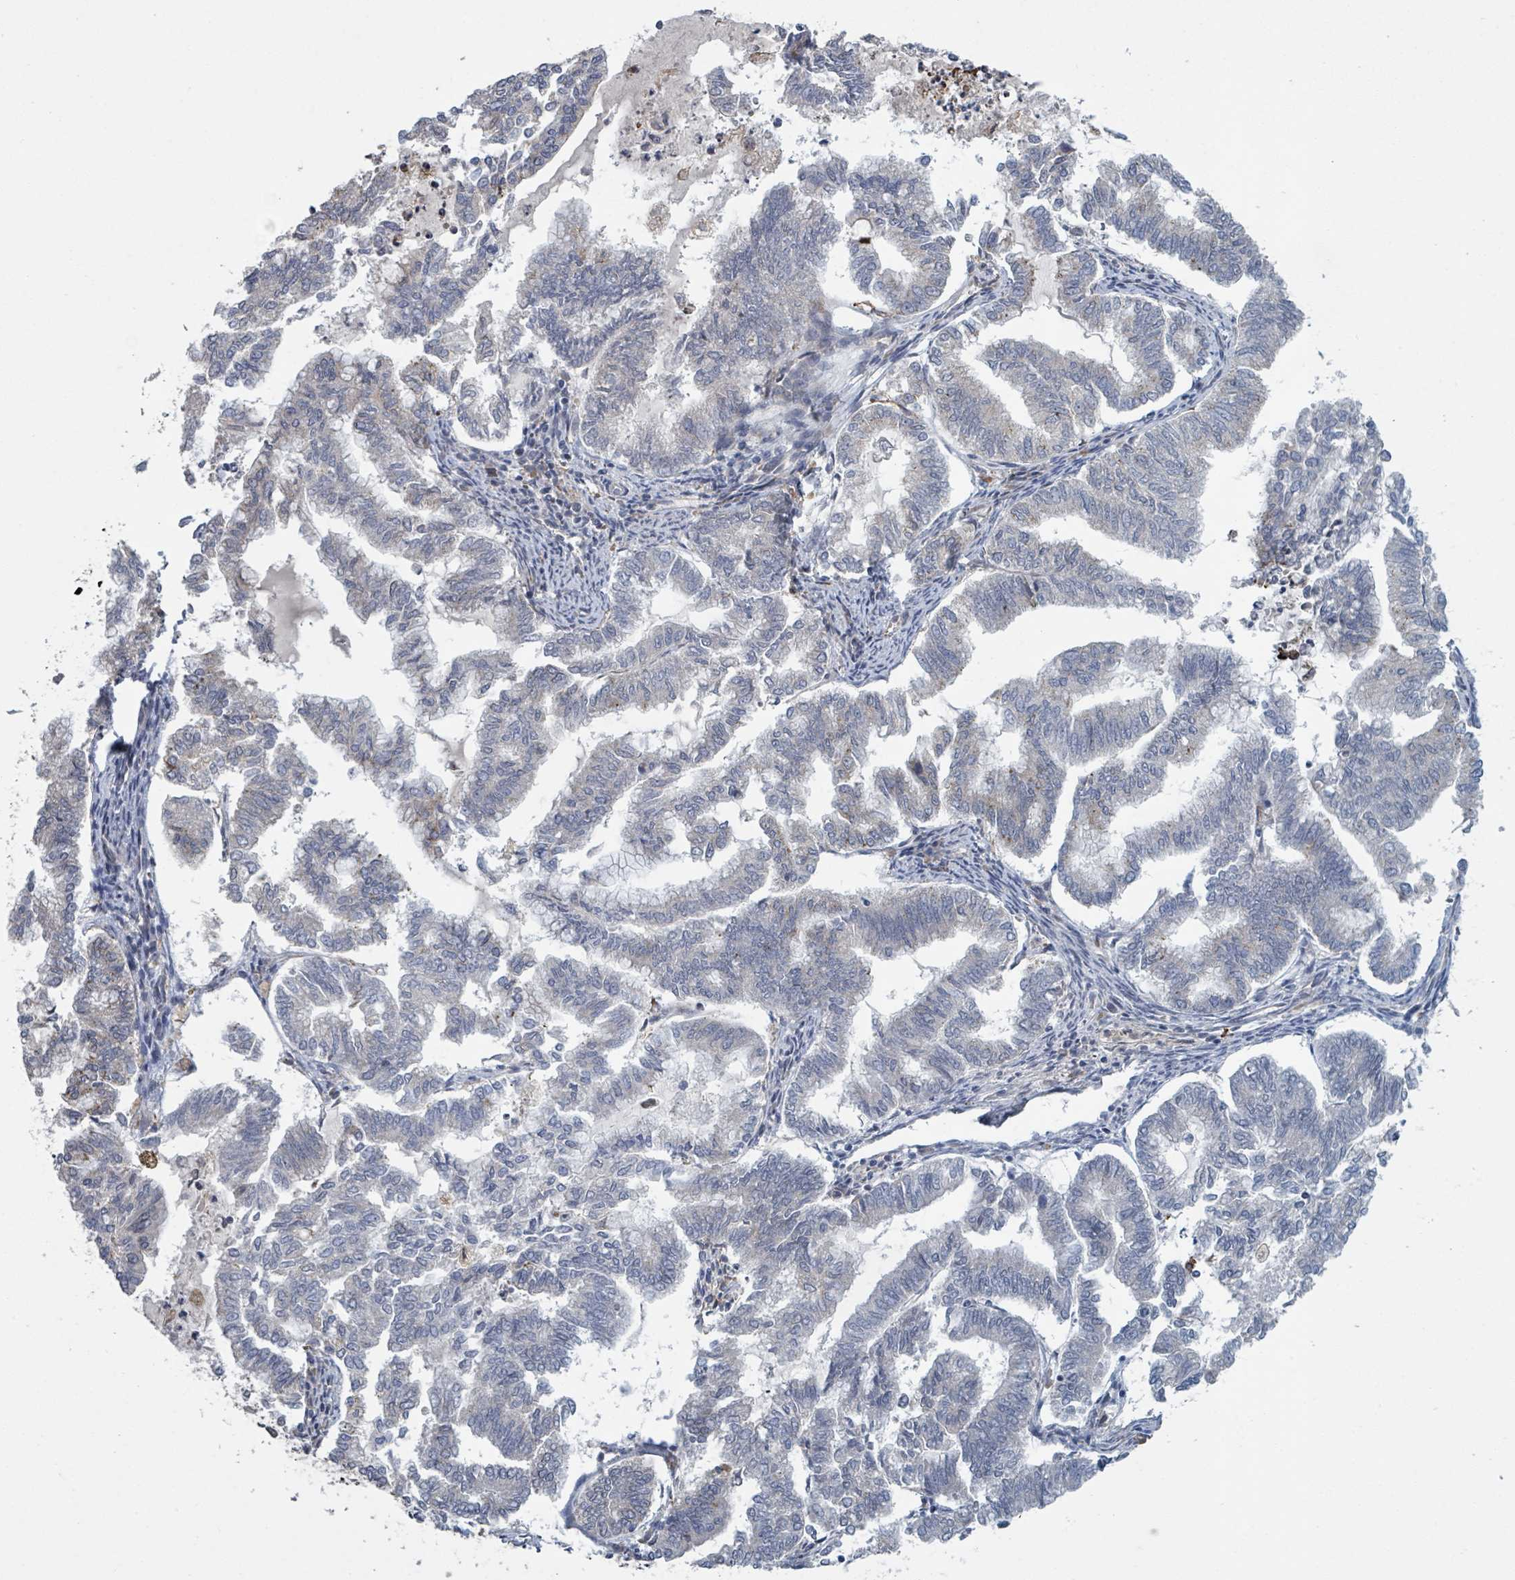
{"staining": {"intensity": "weak", "quantity": "<25%", "location": "cytoplasmic/membranous"}, "tissue": "endometrial cancer", "cell_type": "Tumor cells", "image_type": "cancer", "snomed": [{"axis": "morphology", "description": "Adenocarcinoma, NOS"}, {"axis": "topography", "description": "Endometrium"}], "caption": "Protein analysis of endometrial adenocarcinoma demonstrates no significant staining in tumor cells.", "gene": "SHROOM2", "patient": {"sex": "female", "age": 79}}